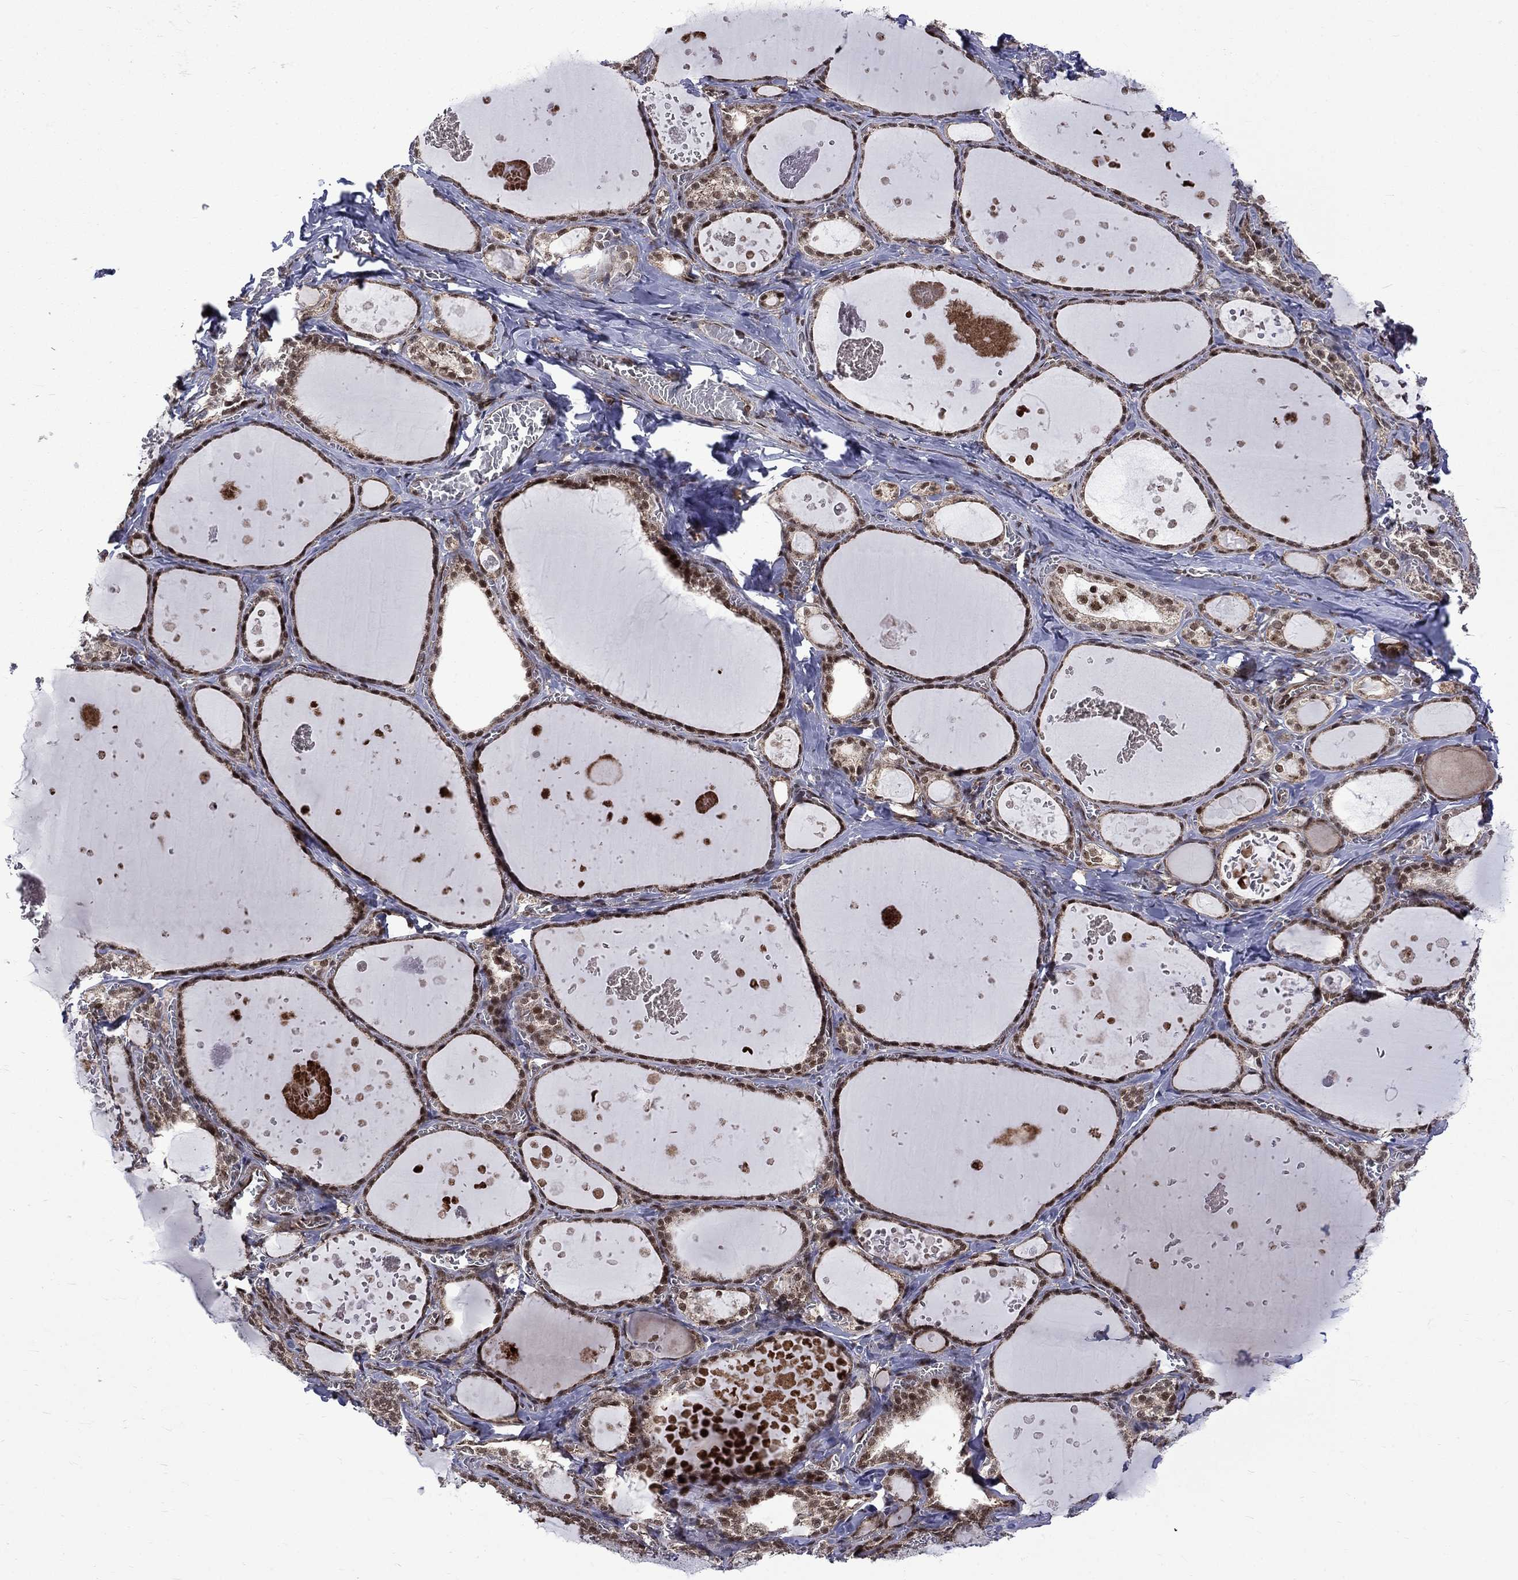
{"staining": {"intensity": "moderate", "quantity": ">75%", "location": "cytoplasmic/membranous,nuclear"}, "tissue": "thyroid gland", "cell_type": "Glandular cells", "image_type": "normal", "snomed": [{"axis": "morphology", "description": "Normal tissue, NOS"}, {"axis": "topography", "description": "Thyroid gland"}], "caption": "This image demonstrates immunohistochemistry staining of normal human thyroid gland, with medium moderate cytoplasmic/membranous,nuclear staining in approximately >75% of glandular cells.", "gene": "KPNA3", "patient": {"sex": "female", "age": 56}}